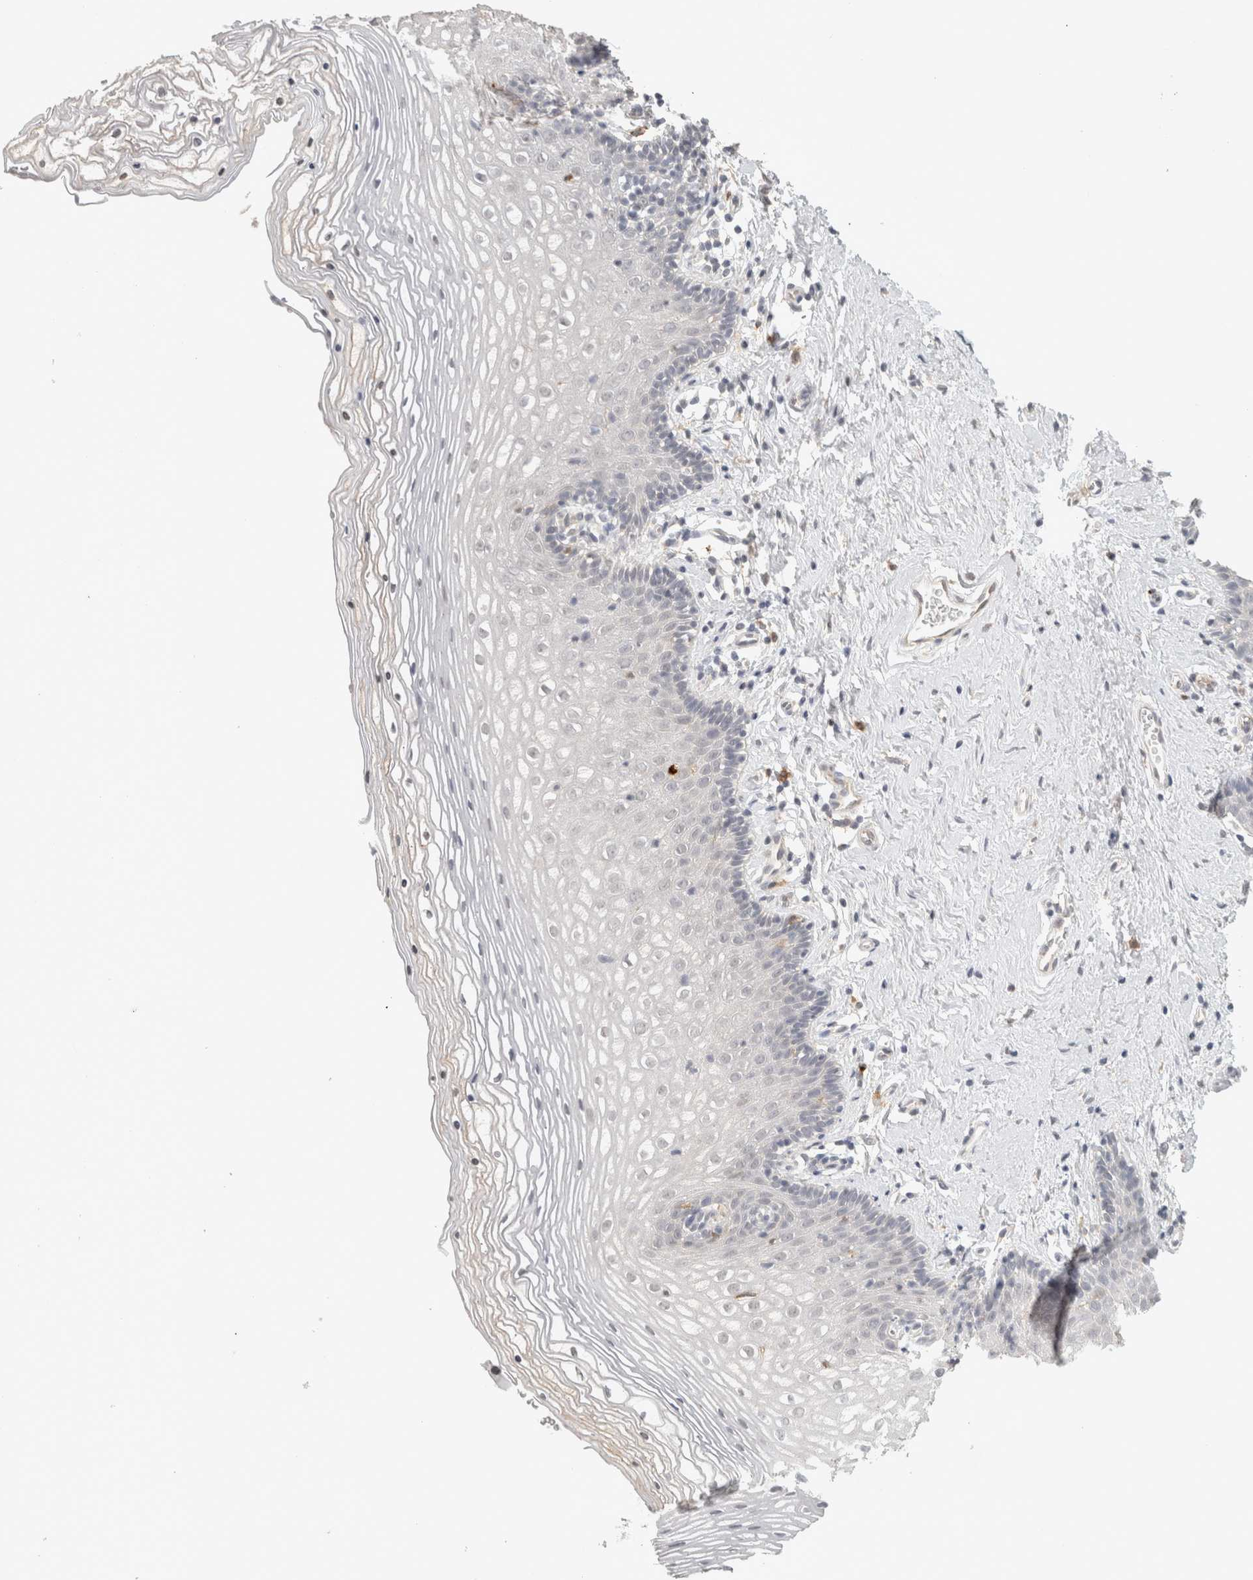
{"staining": {"intensity": "negative", "quantity": "none", "location": "none"}, "tissue": "vagina", "cell_type": "Squamous epithelial cells", "image_type": "normal", "snomed": [{"axis": "morphology", "description": "Normal tissue, NOS"}, {"axis": "topography", "description": "Vagina"}], "caption": "Protein analysis of normal vagina reveals no significant positivity in squamous epithelial cells.", "gene": "HAVCR2", "patient": {"sex": "female", "age": 32}}